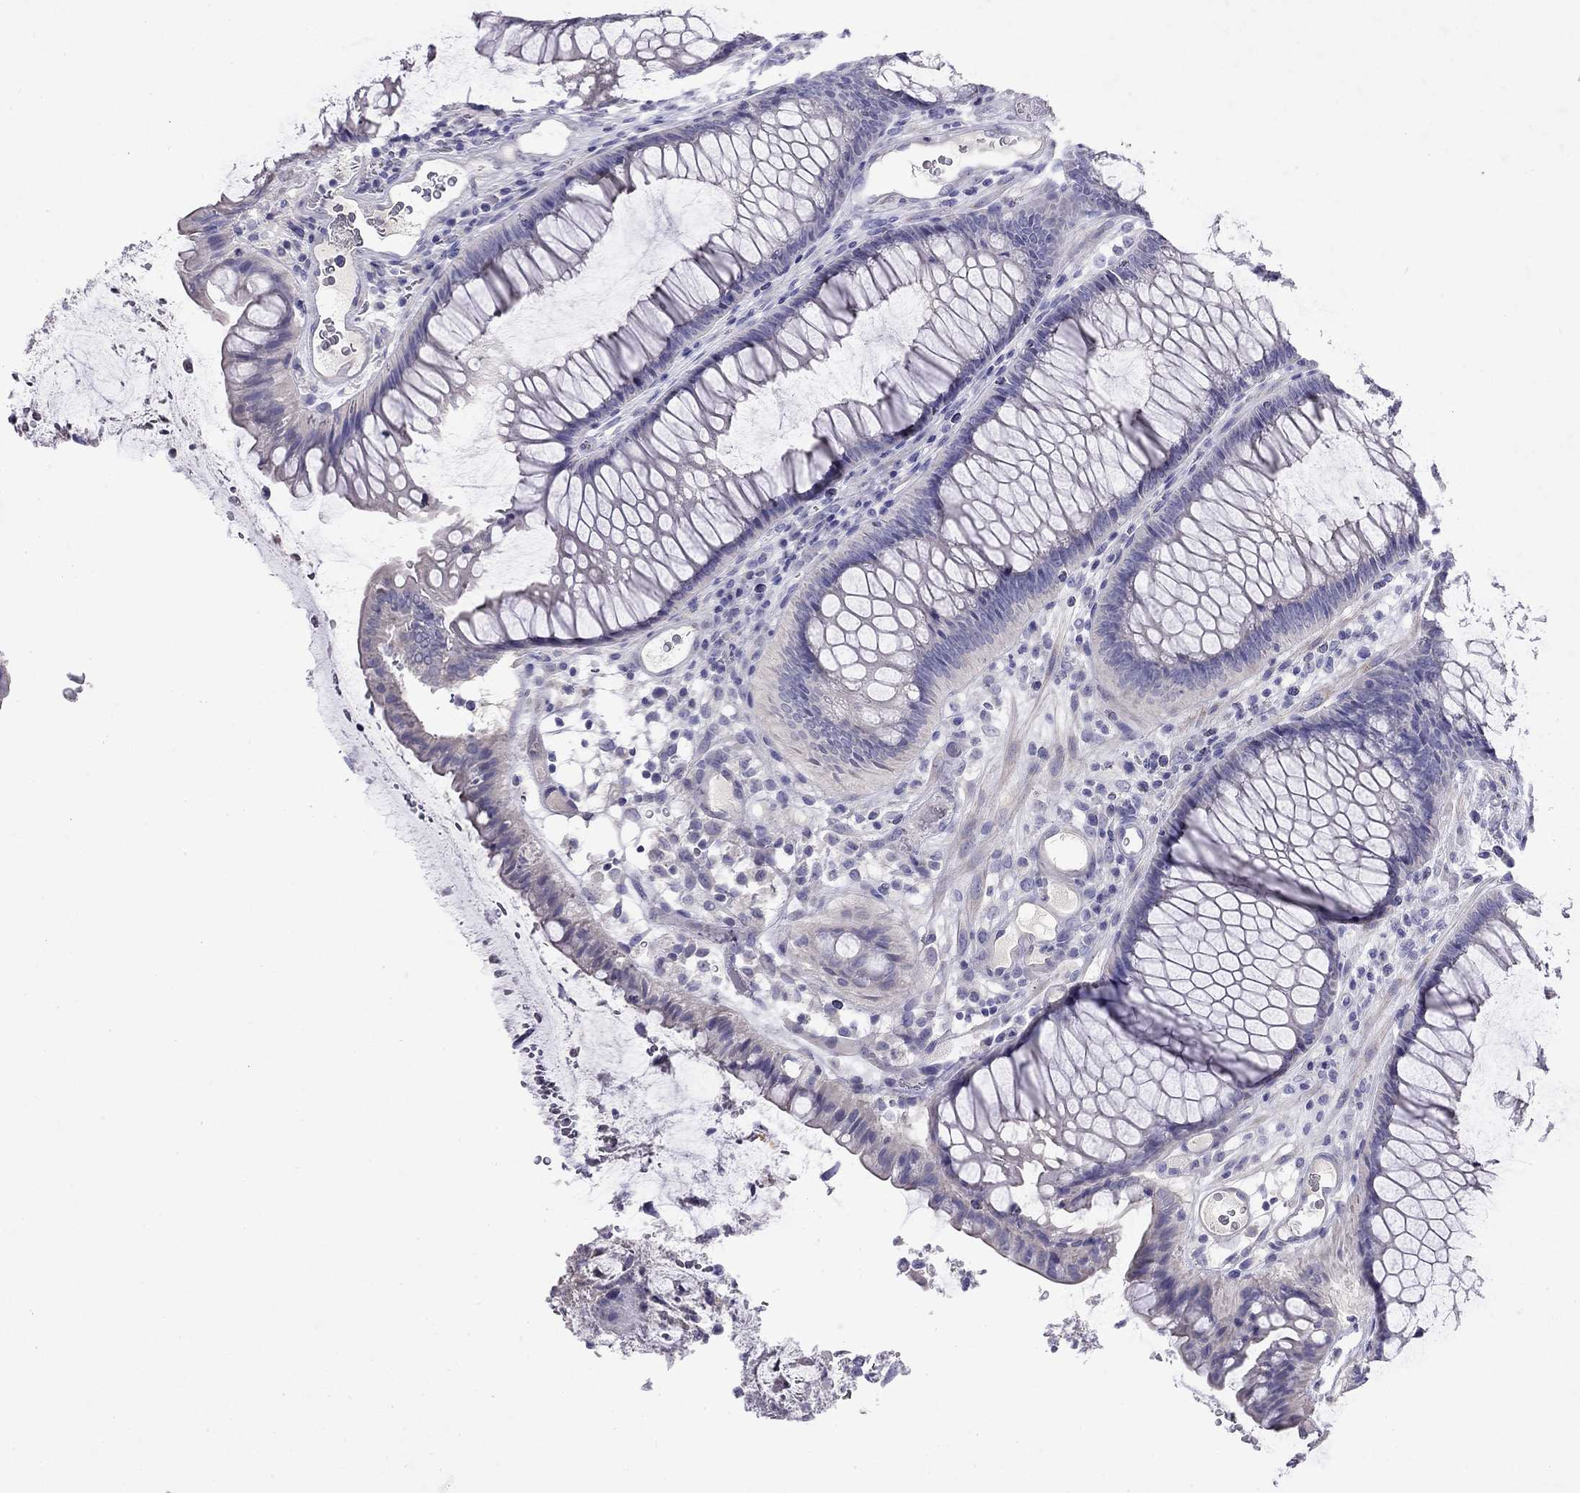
{"staining": {"intensity": "negative", "quantity": "none", "location": "none"}, "tissue": "colorectal cancer", "cell_type": "Tumor cells", "image_type": "cancer", "snomed": [{"axis": "morphology", "description": "Adenocarcinoma, NOS"}, {"axis": "topography", "description": "Colon"}], "caption": "The micrograph displays no staining of tumor cells in colorectal adenocarcinoma. The staining was performed using DAB to visualize the protein expression in brown, while the nuclei were stained in blue with hematoxylin (Magnification: 20x).", "gene": "GNAT3", "patient": {"sex": "female", "age": 67}}